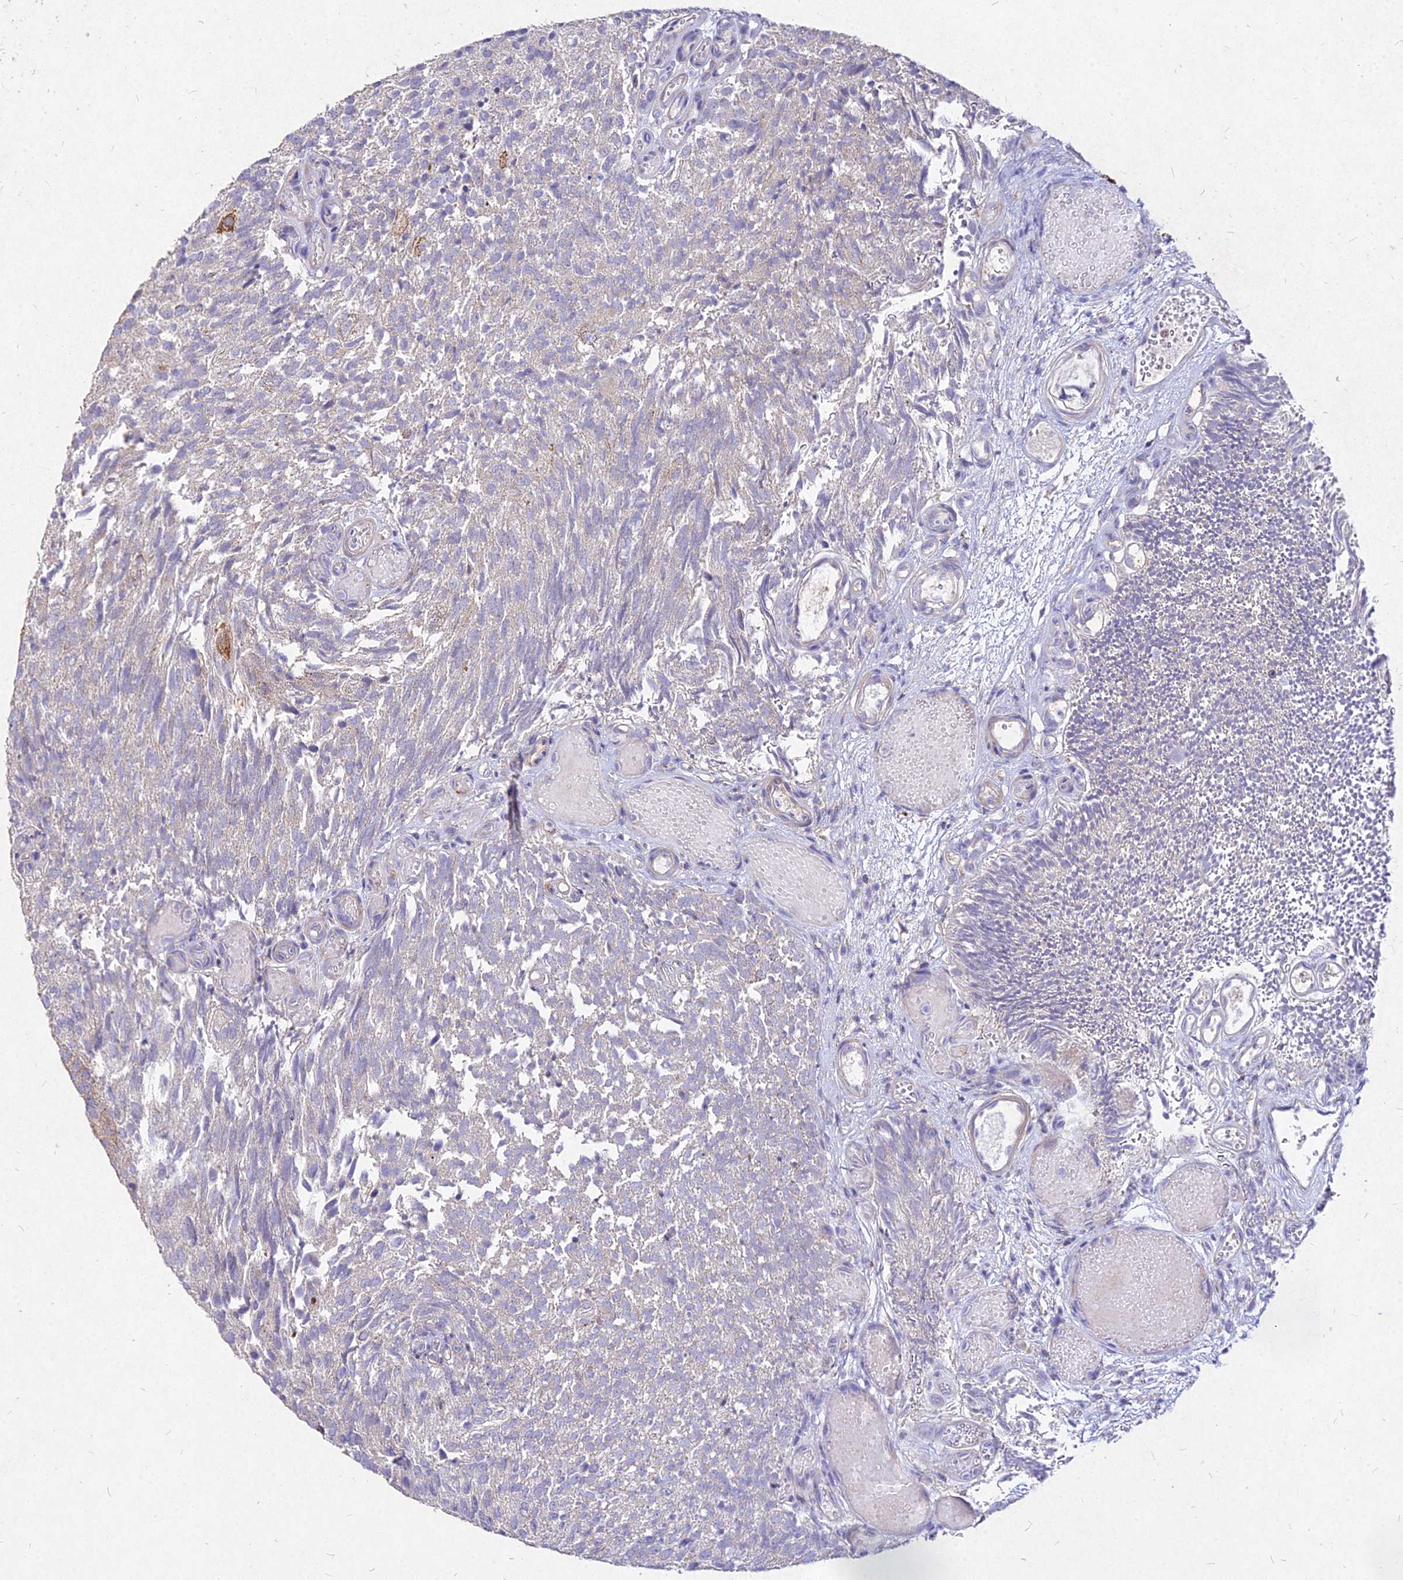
{"staining": {"intensity": "moderate", "quantity": "<25%", "location": "cytoplasmic/membranous"}, "tissue": "urothelial cancer", "cell_type": "Tumor cells", "image_type": "cancer", "snomed": [{"axis": "morphology", "description": "Urothelial carcinoma, Low grade"}, {"axis": "topography", "description": "Urinary bladder"}], "caption": "An immunohistochemistry image of neoplastic tissue is shown. Protein staining in brown labels moderate cytoplasmic/membranous positivity in urothelial cancer within tumor cells.", "gene": "SKA1", "patient": {"sex": "male", "age": 78}}